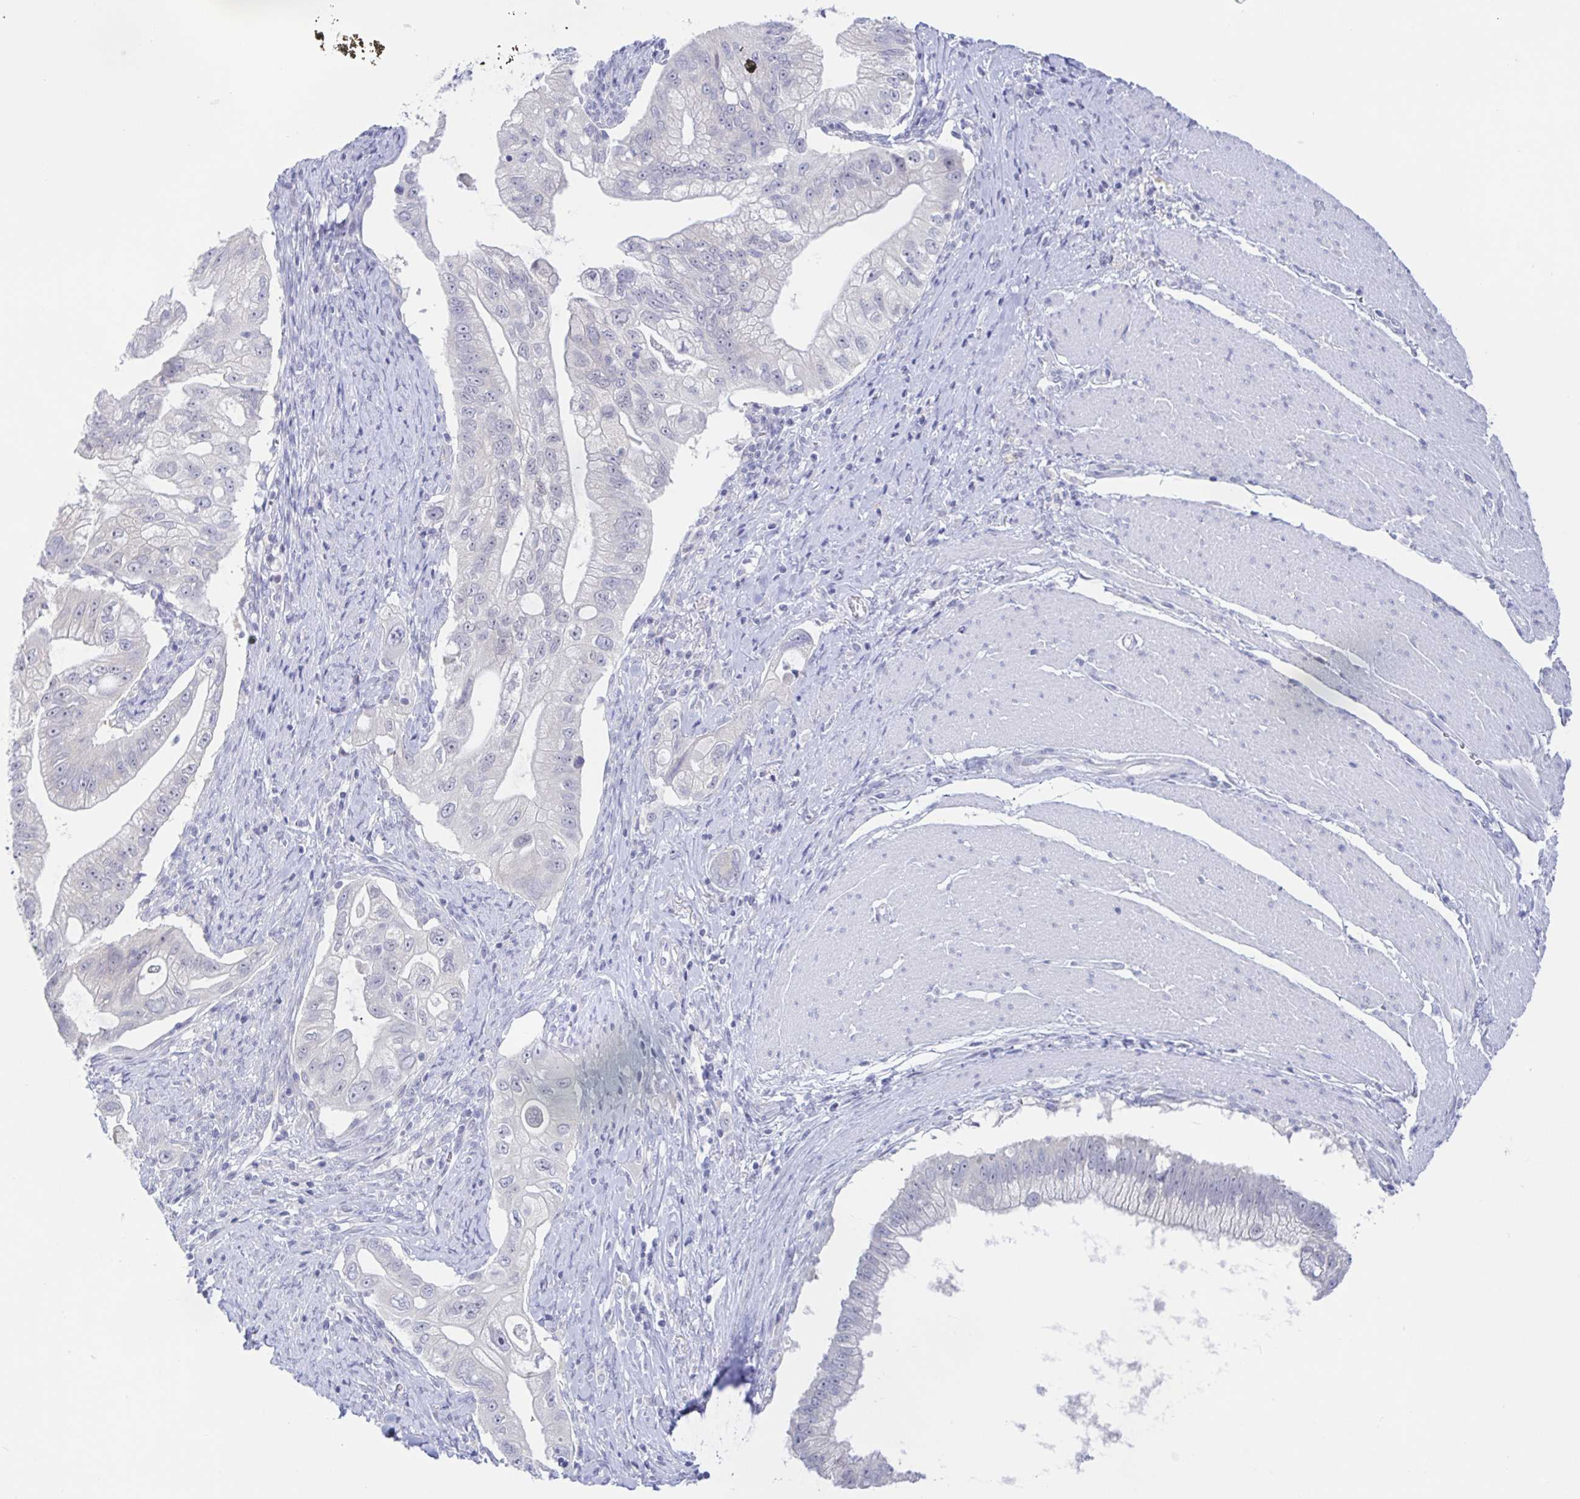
{"staining": {"intensity": "negative", "quantity": "none", "location": "none"}, "tissue": "pancreatic cancer", "cell_type": "Tumor cells", "image_type": "cancer", "snomed": [{"axis": "morphology", "description": "Adenocarcinoma, NOS"}, {"axis": "topography", "description": "Pancreas"}], "caption": "IHC photomicrograph of neoplastic tissue: adenocarcinoma (pancreatic) stained with DAB (3,3'-diaminobenzidine) demonstrates no significant protein positivity in tumor cells.", "gene": "SIAH3", "patient": {"sex": "male", "age": 70}}